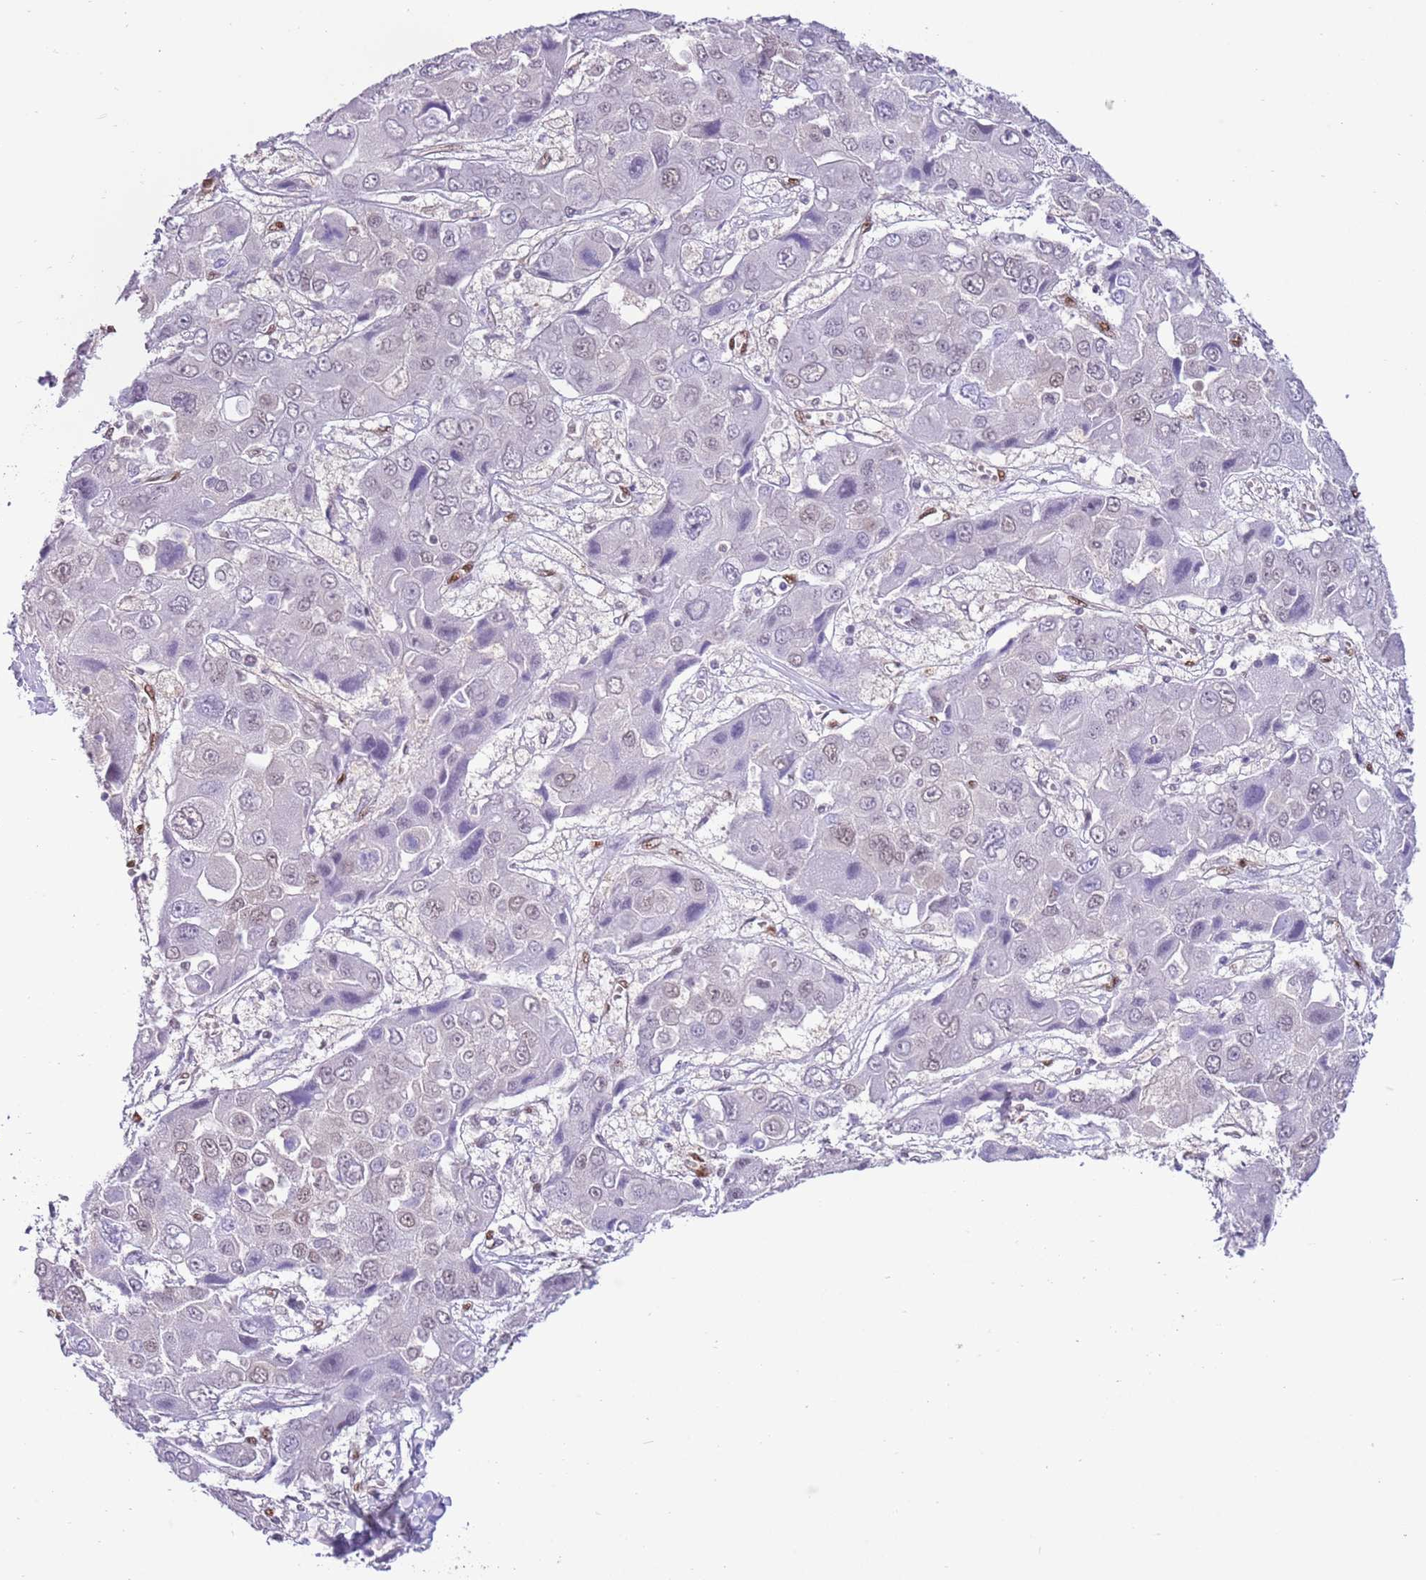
{"staining": {"intensity": "weak", "quantity": "<25%", "location": "nuclear"}, "tissue": "liver cancer", "cell_type": "Tumor cells", "image_type": "cancer", "snomed": [{"axis": "morphology", "description": "Cholangiocarcinoma"}, {"axis": "topography", "description": "Liver"}], "caption": "Protein analysis of cholangiocarcinoma (liver) shows no significant expression in tumor cells.", "gene": "DDI2", "patient": {"sex": "male", "age": 67}}